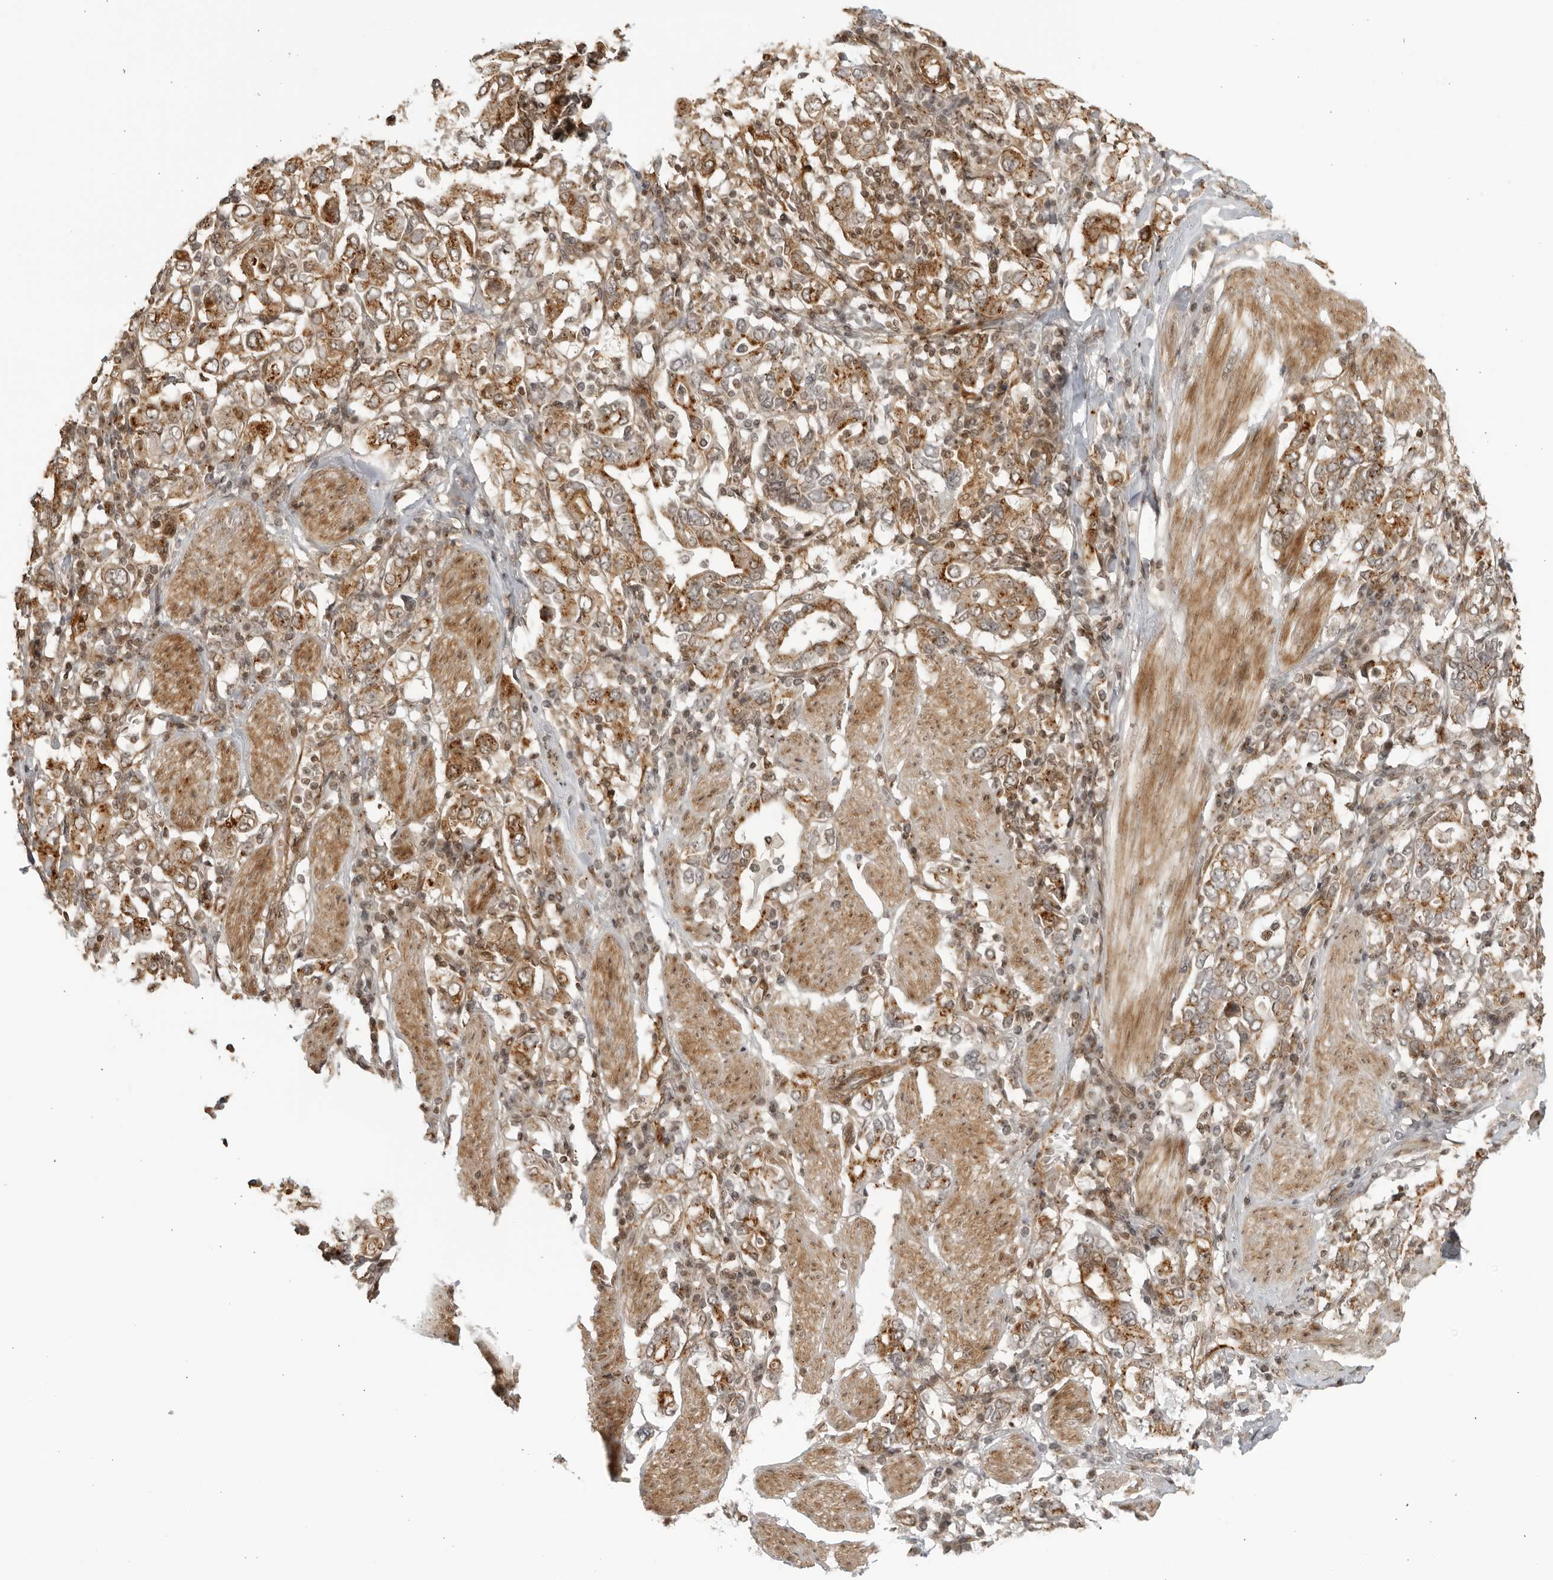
{"staining": {"intensity": "moderate", "quantity": ">75%", "location": "cytoplasmic/membranous"}, "tissue": "stomach cancer", "cell_type": "Tumor cells", "image_type": "cancer", "snomed": [{"axis": "morphology", "description": "Adenocarcinoma, NOS"}, {"axis": "topography", "description": "Stomach, upper"}], "caption": "Stomach adenocarcinoma was stained to show a protein in brown. There is medium levels of moderate cytoplasmic/membranous positivity in approximately >75% of tumor cells.", "gene": "TCF21", "patient": {"sex": "male", "age": 62}}